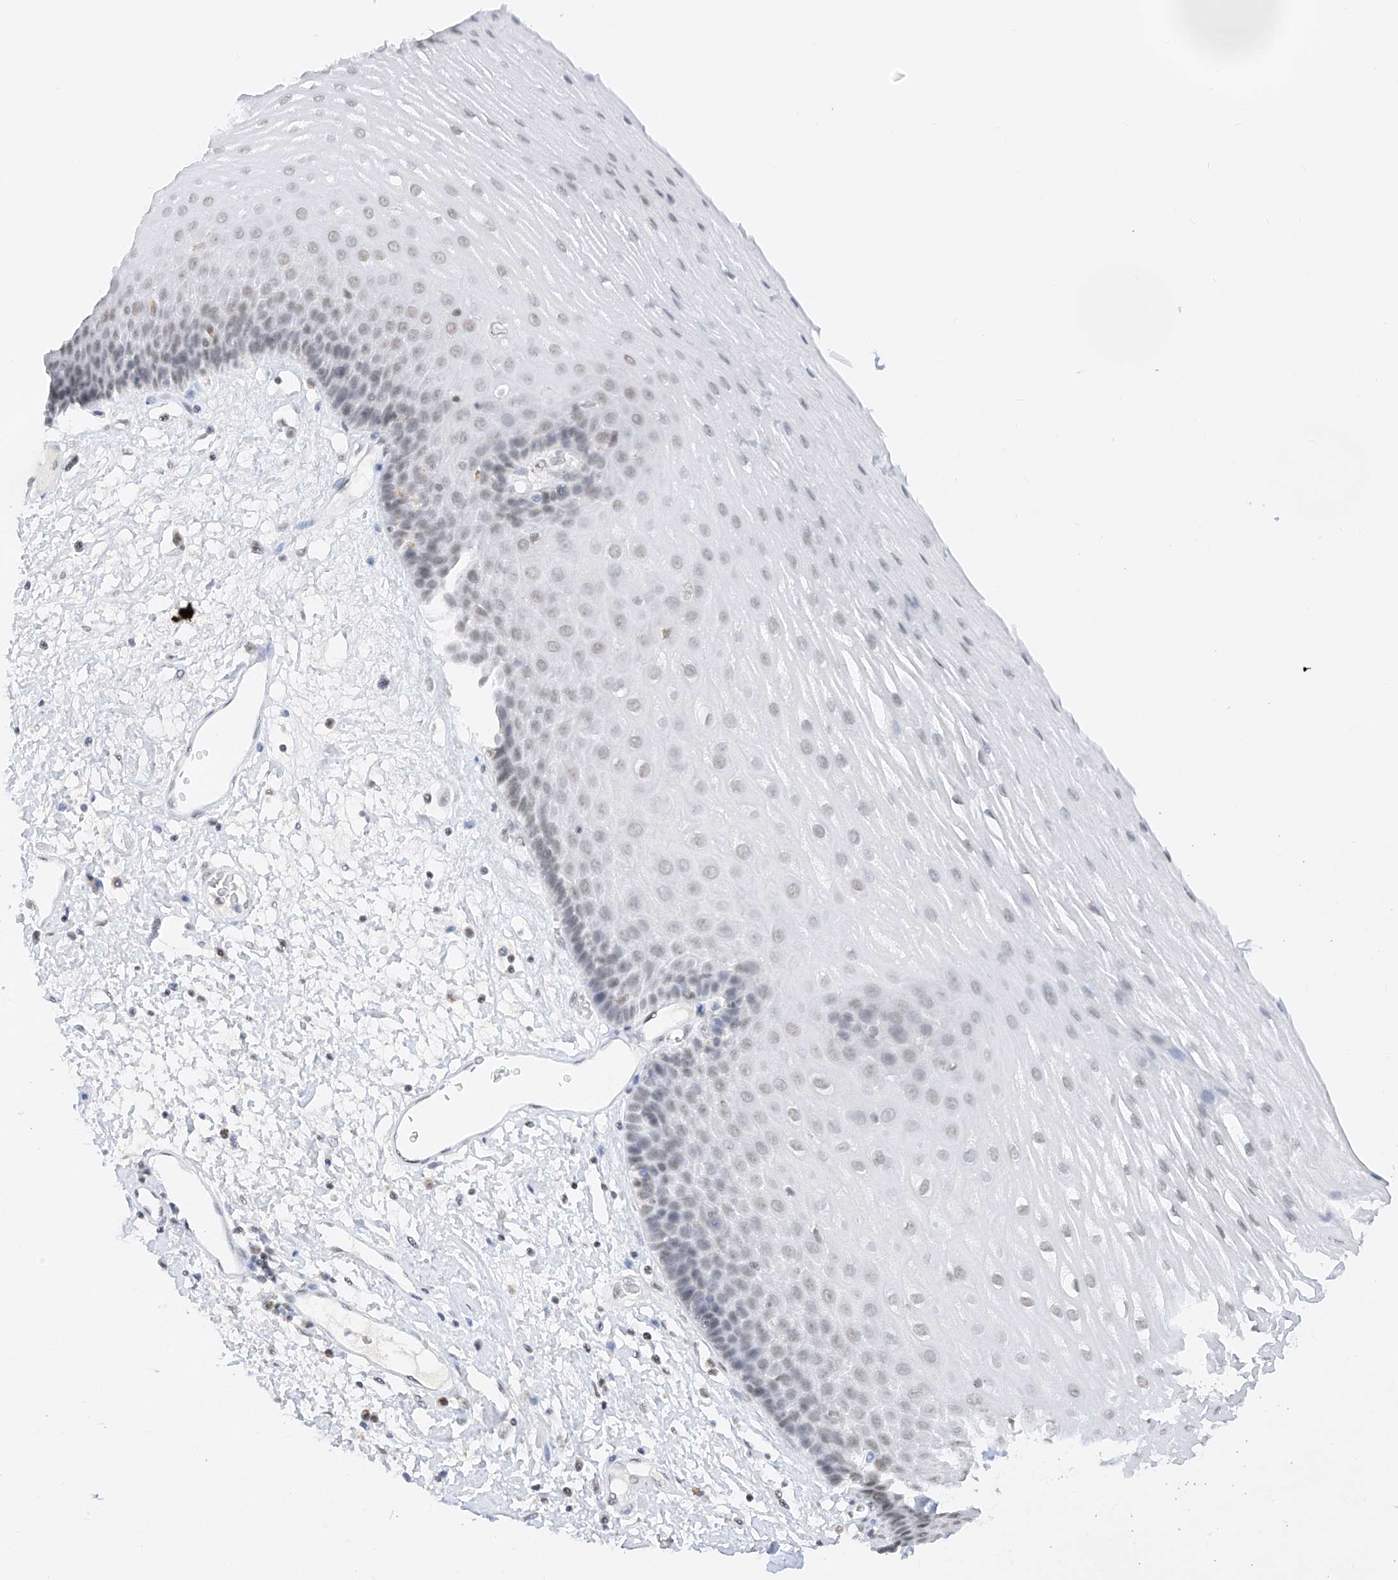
{"staining": {"intensity": "weak", "quantity": "<25%", "location": "nuclear"}, "tissue": "esophagus", "cell_type": "Squamous epithelial cells", "image_type": "normal", "snomed": [{"axis": "morphology", "description": "Normal tissue, NOS"}, {"axis": "morphology", "description": "Adenocarcinoma, NOS"}, {"axis": "topography", "description": "Esophagus"}], "caption": "High magnification brightfield microscopy of normal esophagus stained with DAB (3,3'-diaminobenzidine) (brown) and counterstained with hematoxylin (blue): squamous epithelial cells show no significant positivity.", "gene": "NRF1", "patient": {"sex": "male", "age": 62}}